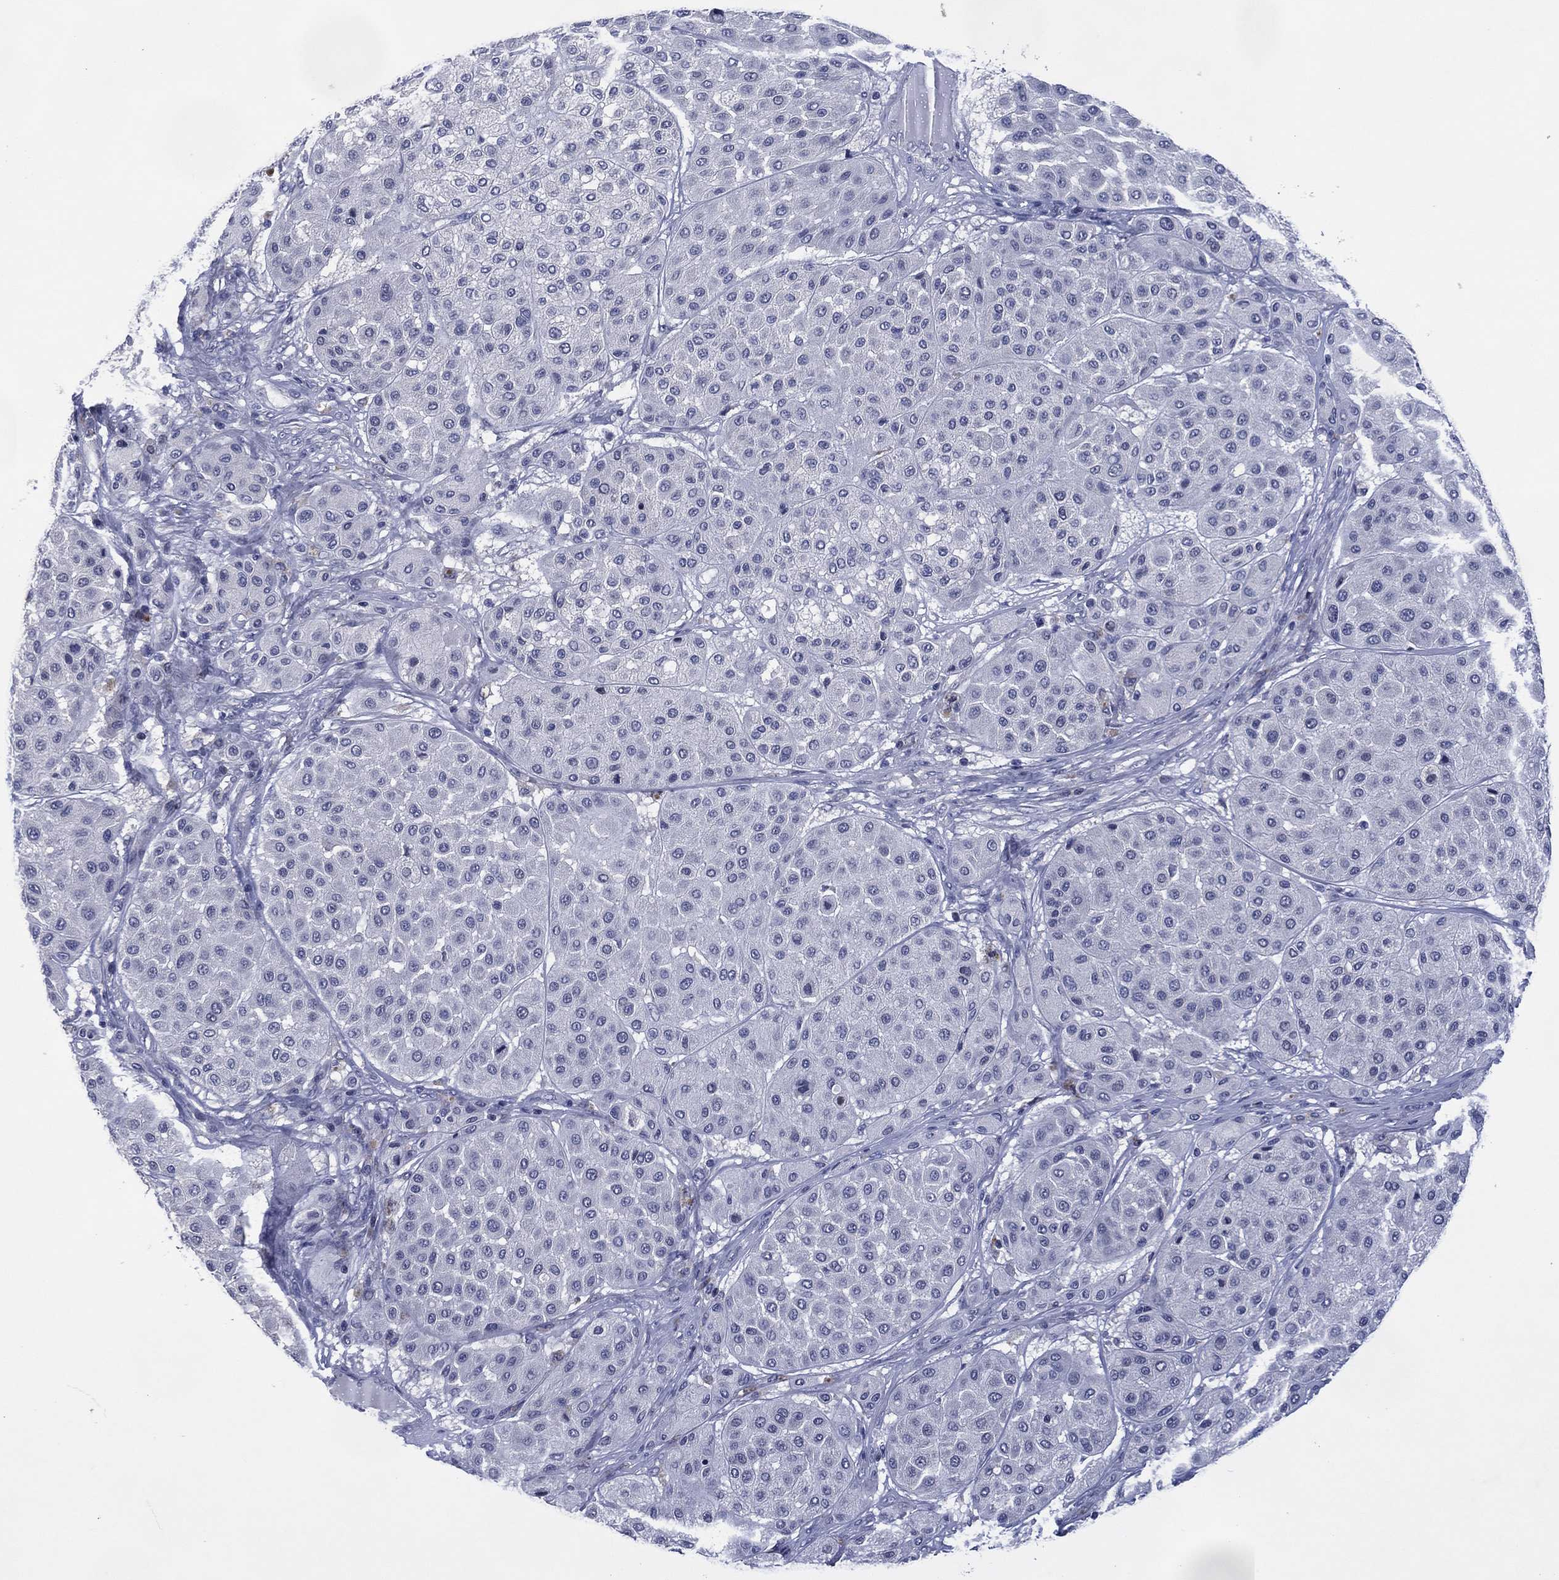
{"staining": {"intensity": "negative", "quantity": "none", "location": "none"}, "tissue": "melanoma", "cell_type": "Tumor cells", "image_type": "cancer", "snomed": [{"axis": "morphology", "description": "Malignant melanoma, Metastatic site"}, {"axis": "topography", "description": "Smooth muscle"}], "caption": "This is an immunohistochemistry image of human malignant melanoma (metastatic site). There is no positivity in tumor cells.", "gene": "USP26", "patient": {"sex": "male", "age": 41}}